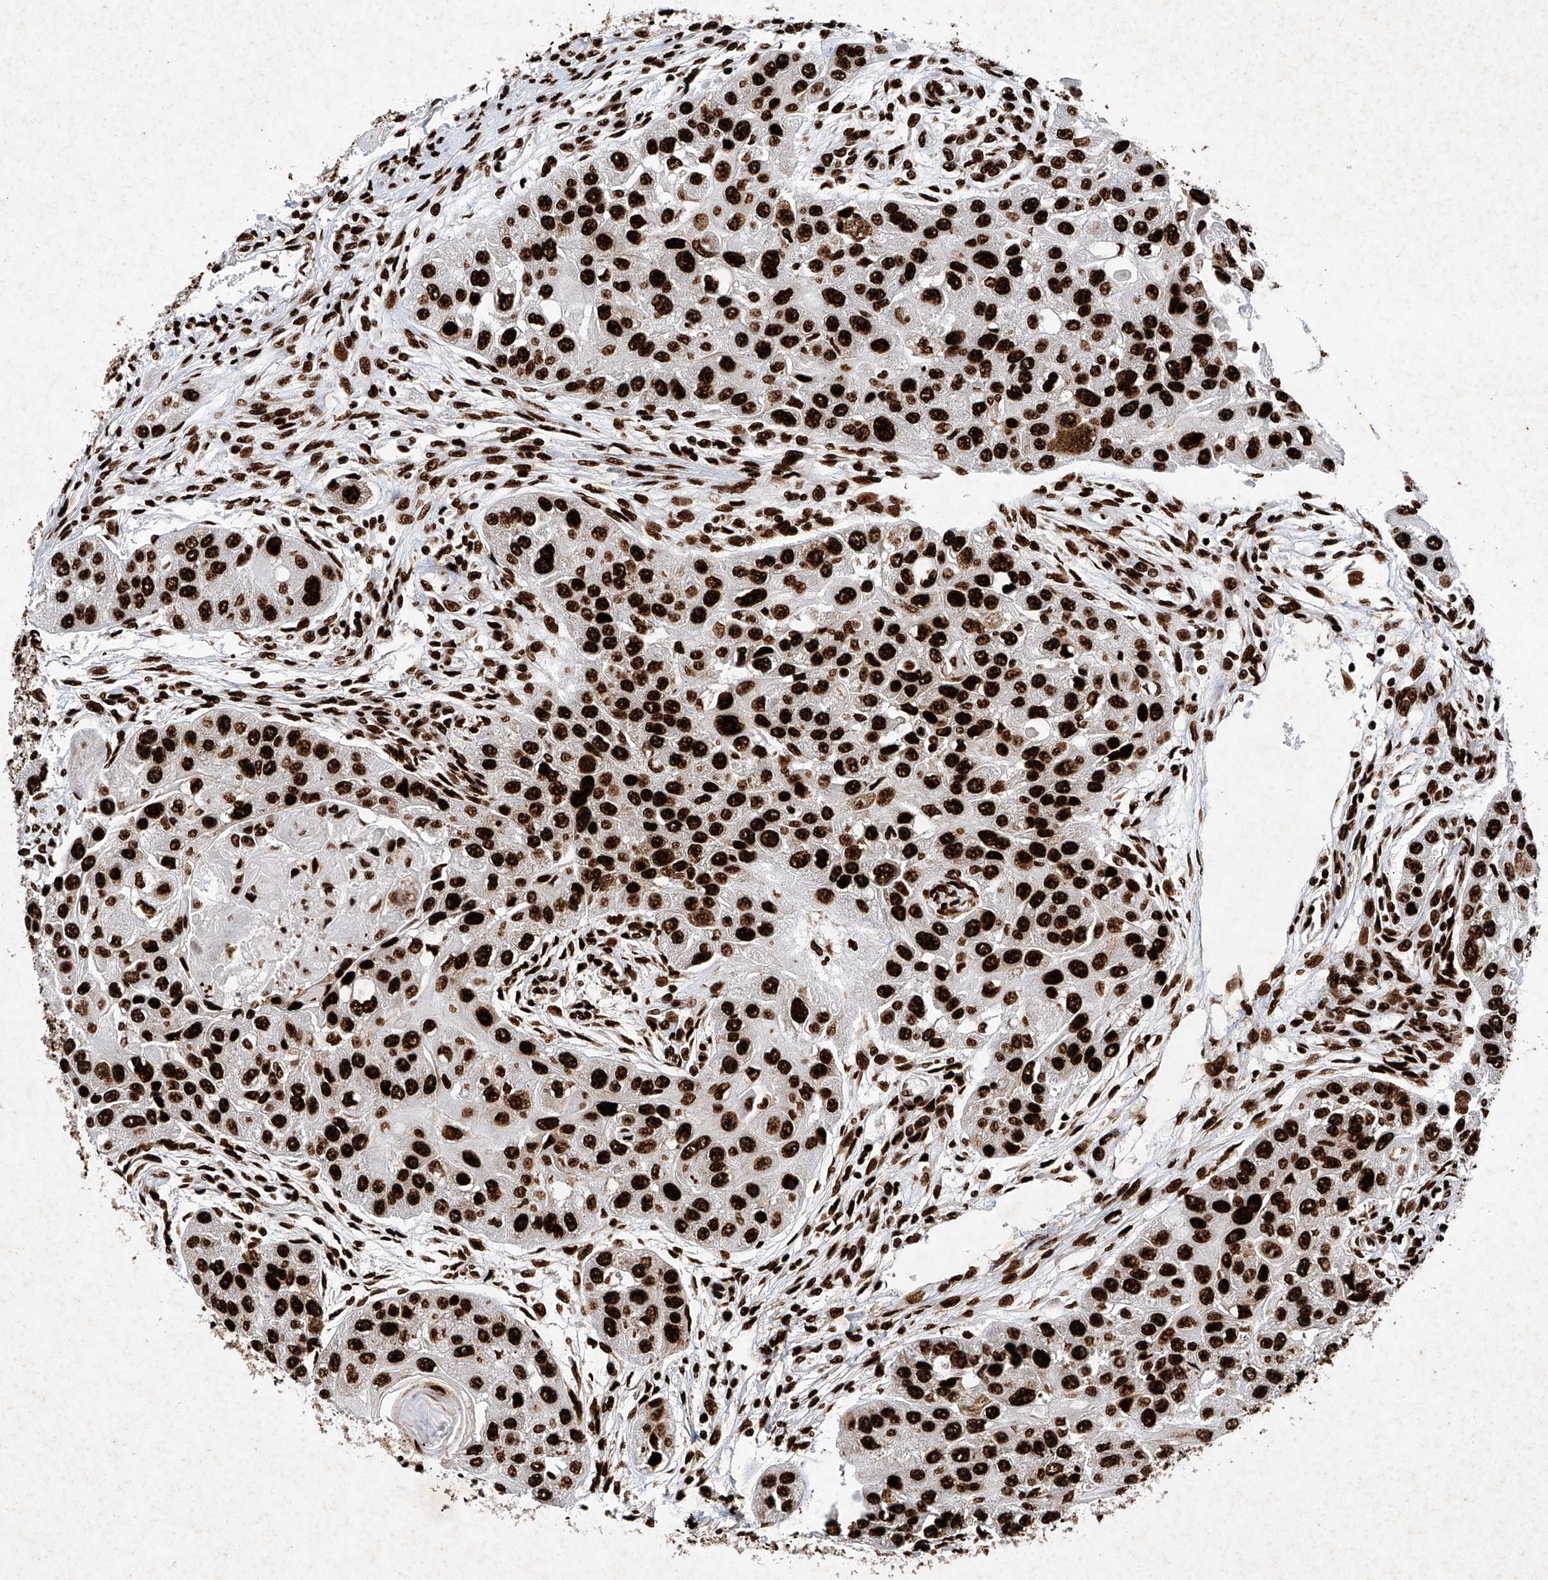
{"staining": {"intensity": "strong", "quantity": ">75%", "location": "nuclear"}, "tissue": "head and neck cancer", "cell_type": "Tumor cells", "image_type": "cancer", "snomed": [{"axis": "morphology", "description": "Normal tissue, NOS"}, {"axis": "morphology", "description": "Squamous cell carcinoma, NOS"}, {"axis": "topography", "description": "Skeletal muscle"}, {"axis": "topography", "description": "Head-Neck"}], "caption": "Human head and neck cancer stained for a protein (brown) shows strong nuclear positive positivity in approximately >75% of tumor cells.", "gene": "SRSF6", "patient": {"sex": "male", "age": 51}}